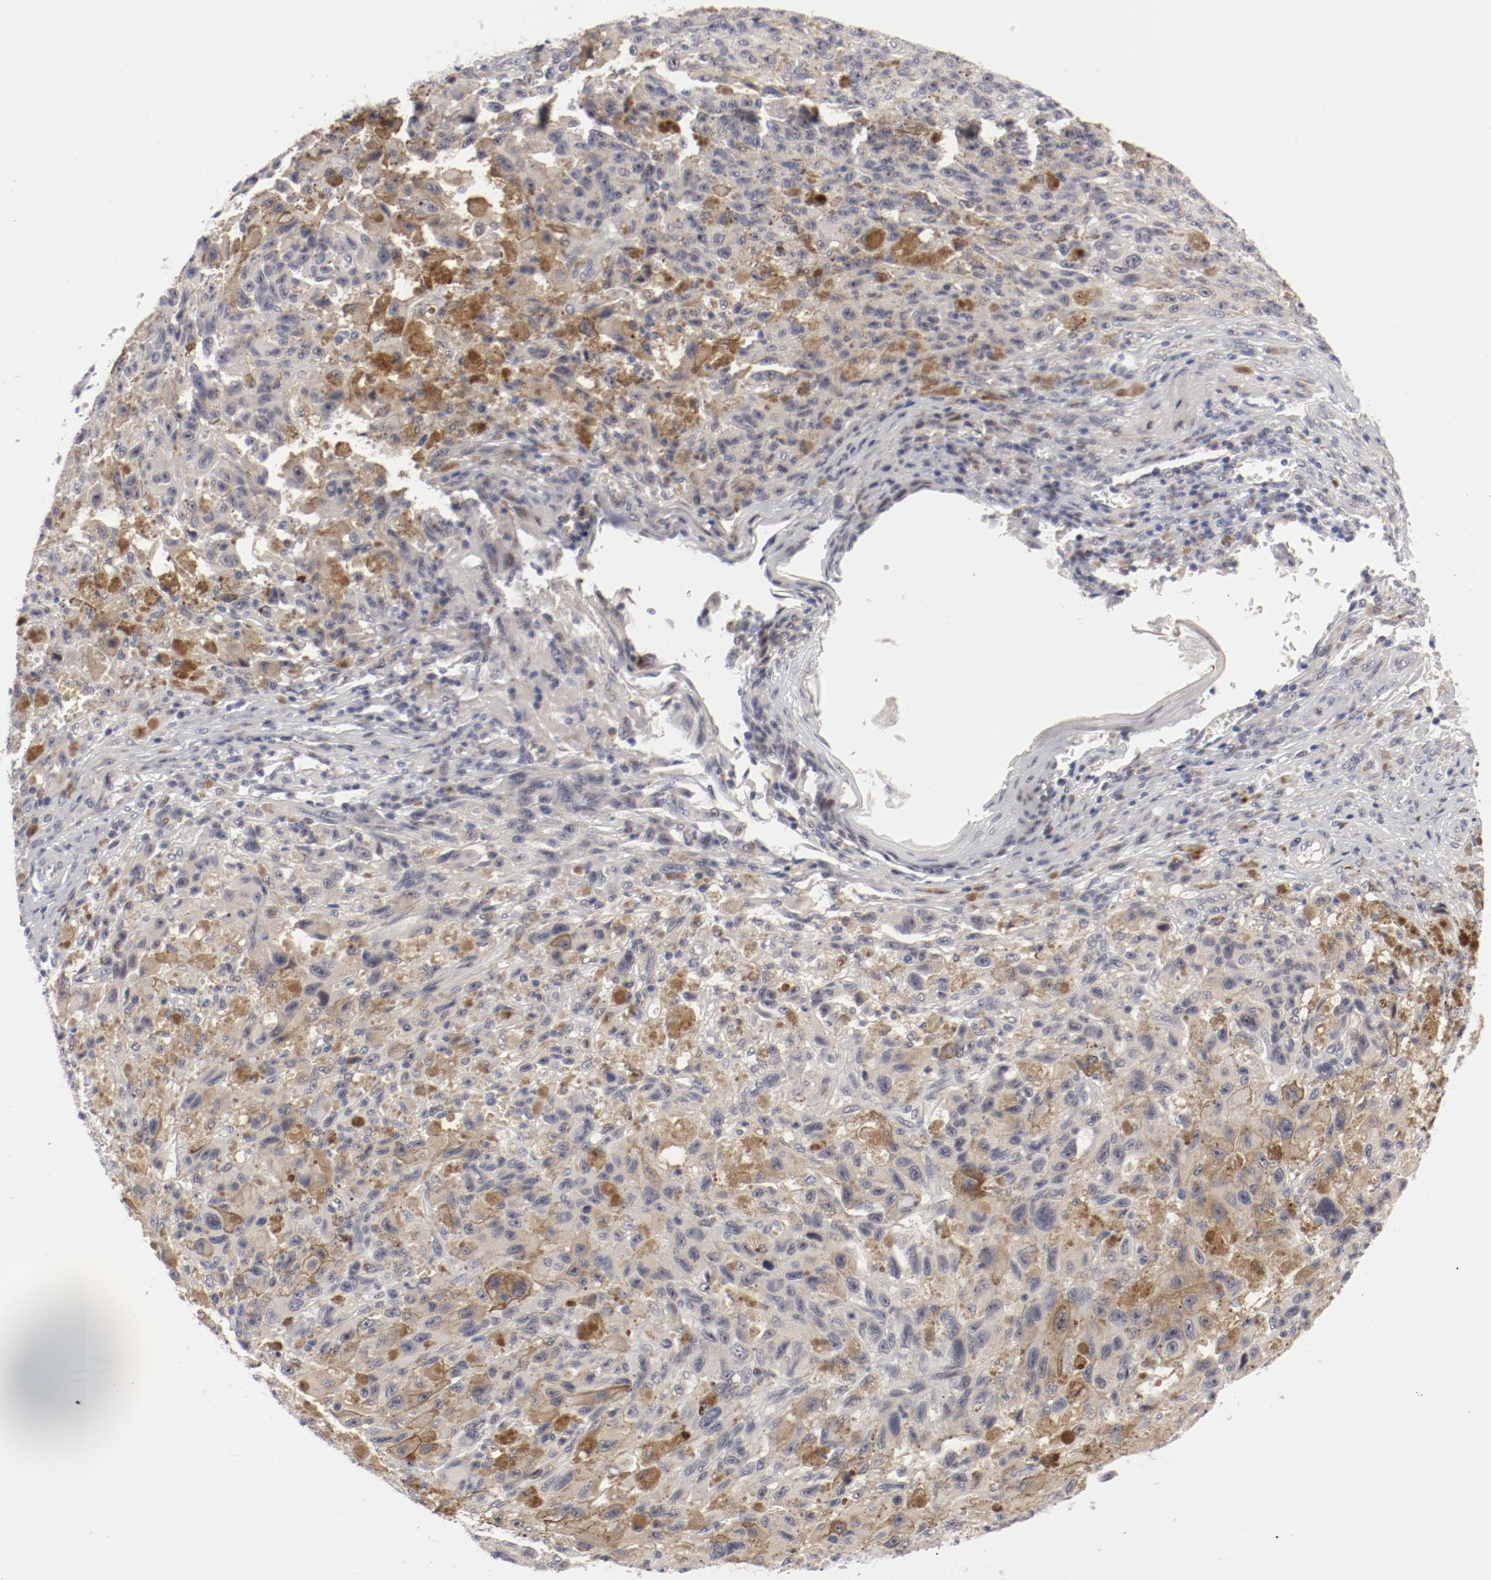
{"staining": {"intensity": "negative", "quantity": "none", "location": "none"}, "tissue": "melanoma", "cell_type": "Tumor cells", "image_type": "cancer", "snomed": [{"axis": "morphology", "description": "Malignant melanoma, NOS"}, {"axis": "topography", "description": "Skin"}], "caption": "DAB immunohistochemical staining of melanoma shows no significant staining in tumor cells.", "gene": "FSCB", "patient": {"sex": "male", "age": 81}}